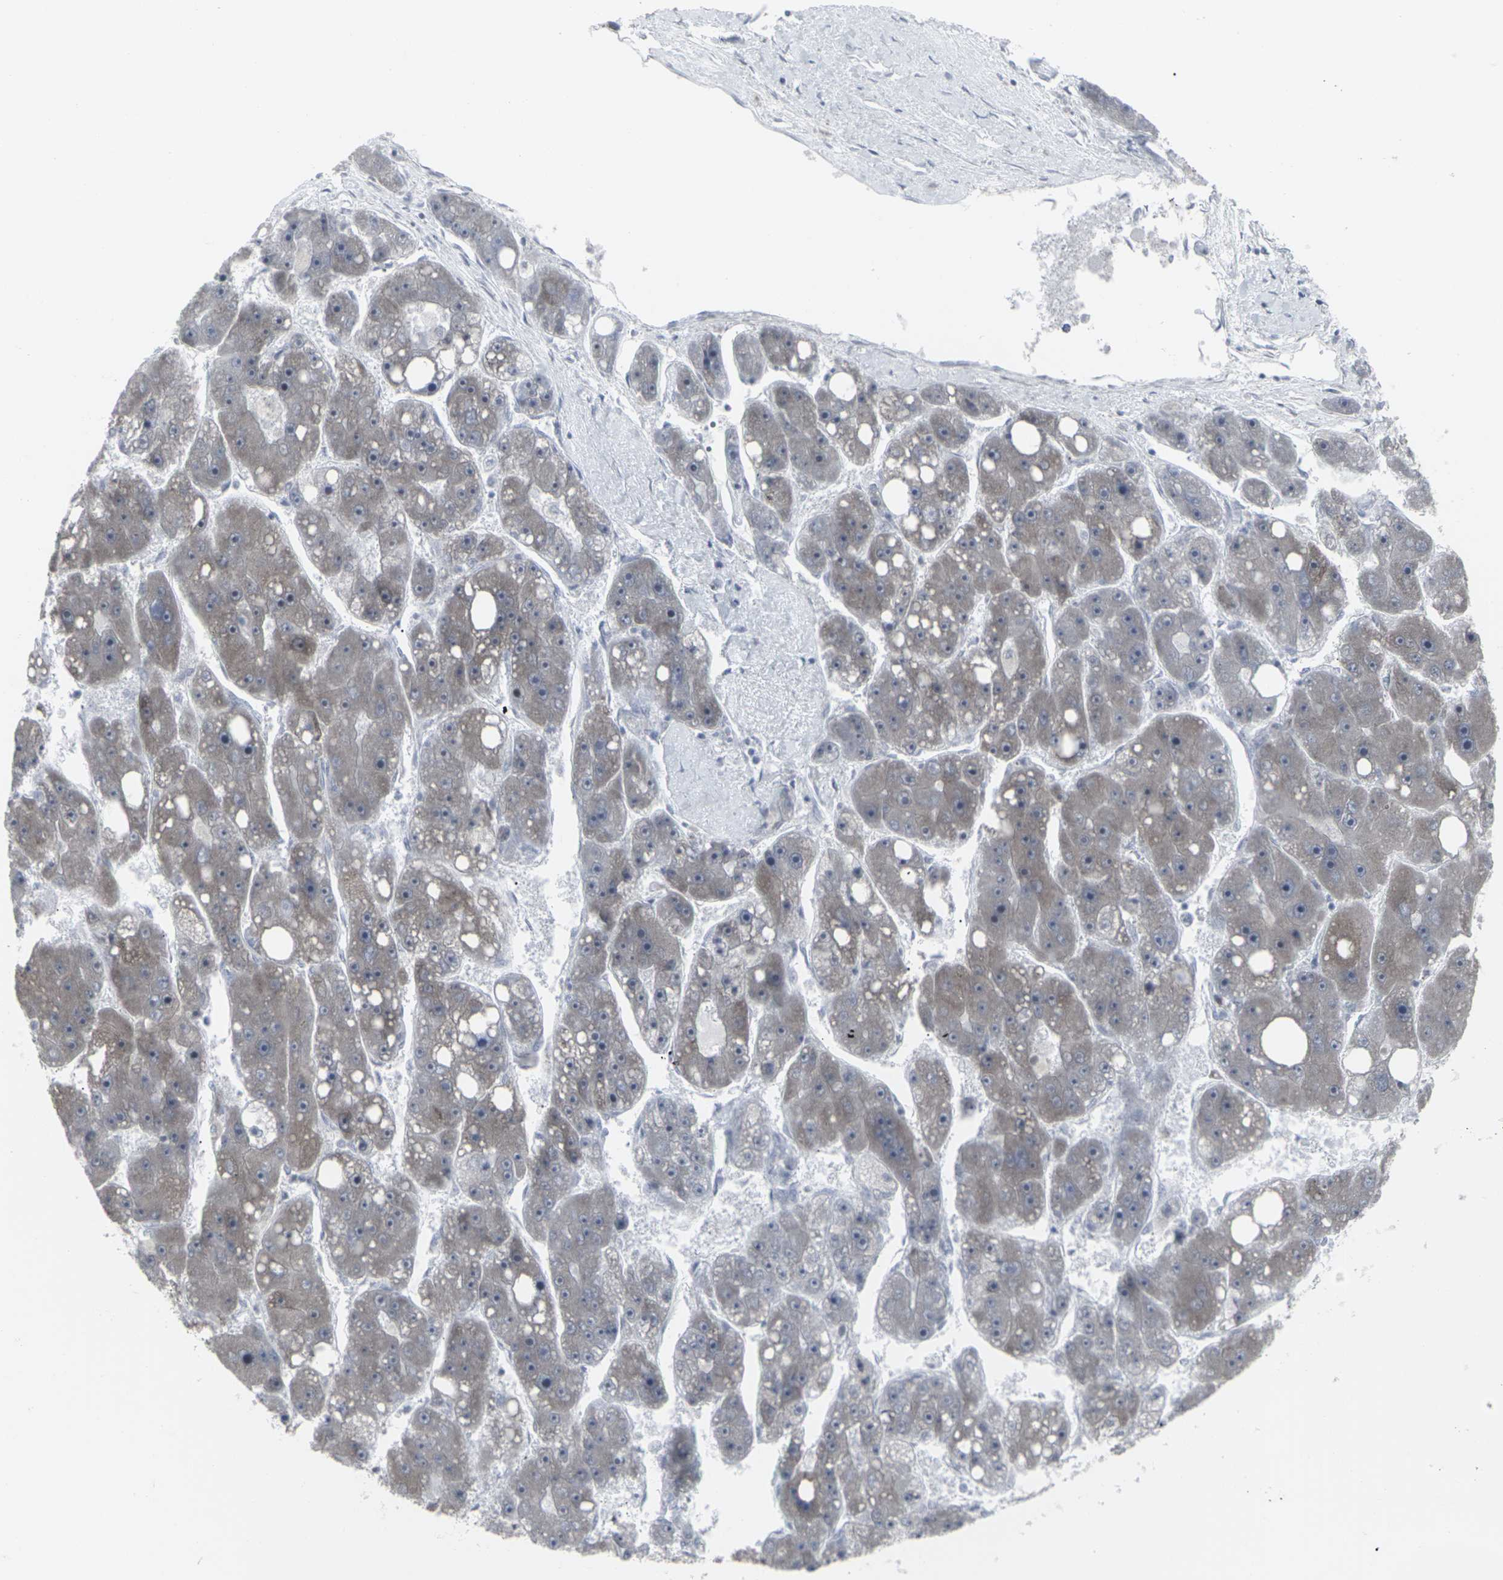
{"staining": {"intensity": "weak", "quantity": "25%-75%", "location": "cytoplasmic/membranous"}, "tissue": "liver cancer", "cell_type": "Tumor cells", "image_type": "cancer", "snomed": [{"axis": "morphology", "description": "Carcinoma, Hepatocellular, NOS"}, {"axis": "topography", "description": "Liver"}], "caption": "Weak cytoplasmic/membranous protein expression is seen in approximately 25%-75% of tumor cells in liver cancer (hepatocellular carcinoma). The staining was performed using DAB, with brown indicating positive protein expression. Nuclei are stained blue with hematoxylin.", "gene": "APOBEC2", "patient": {"sex": "female", "age": 61}}